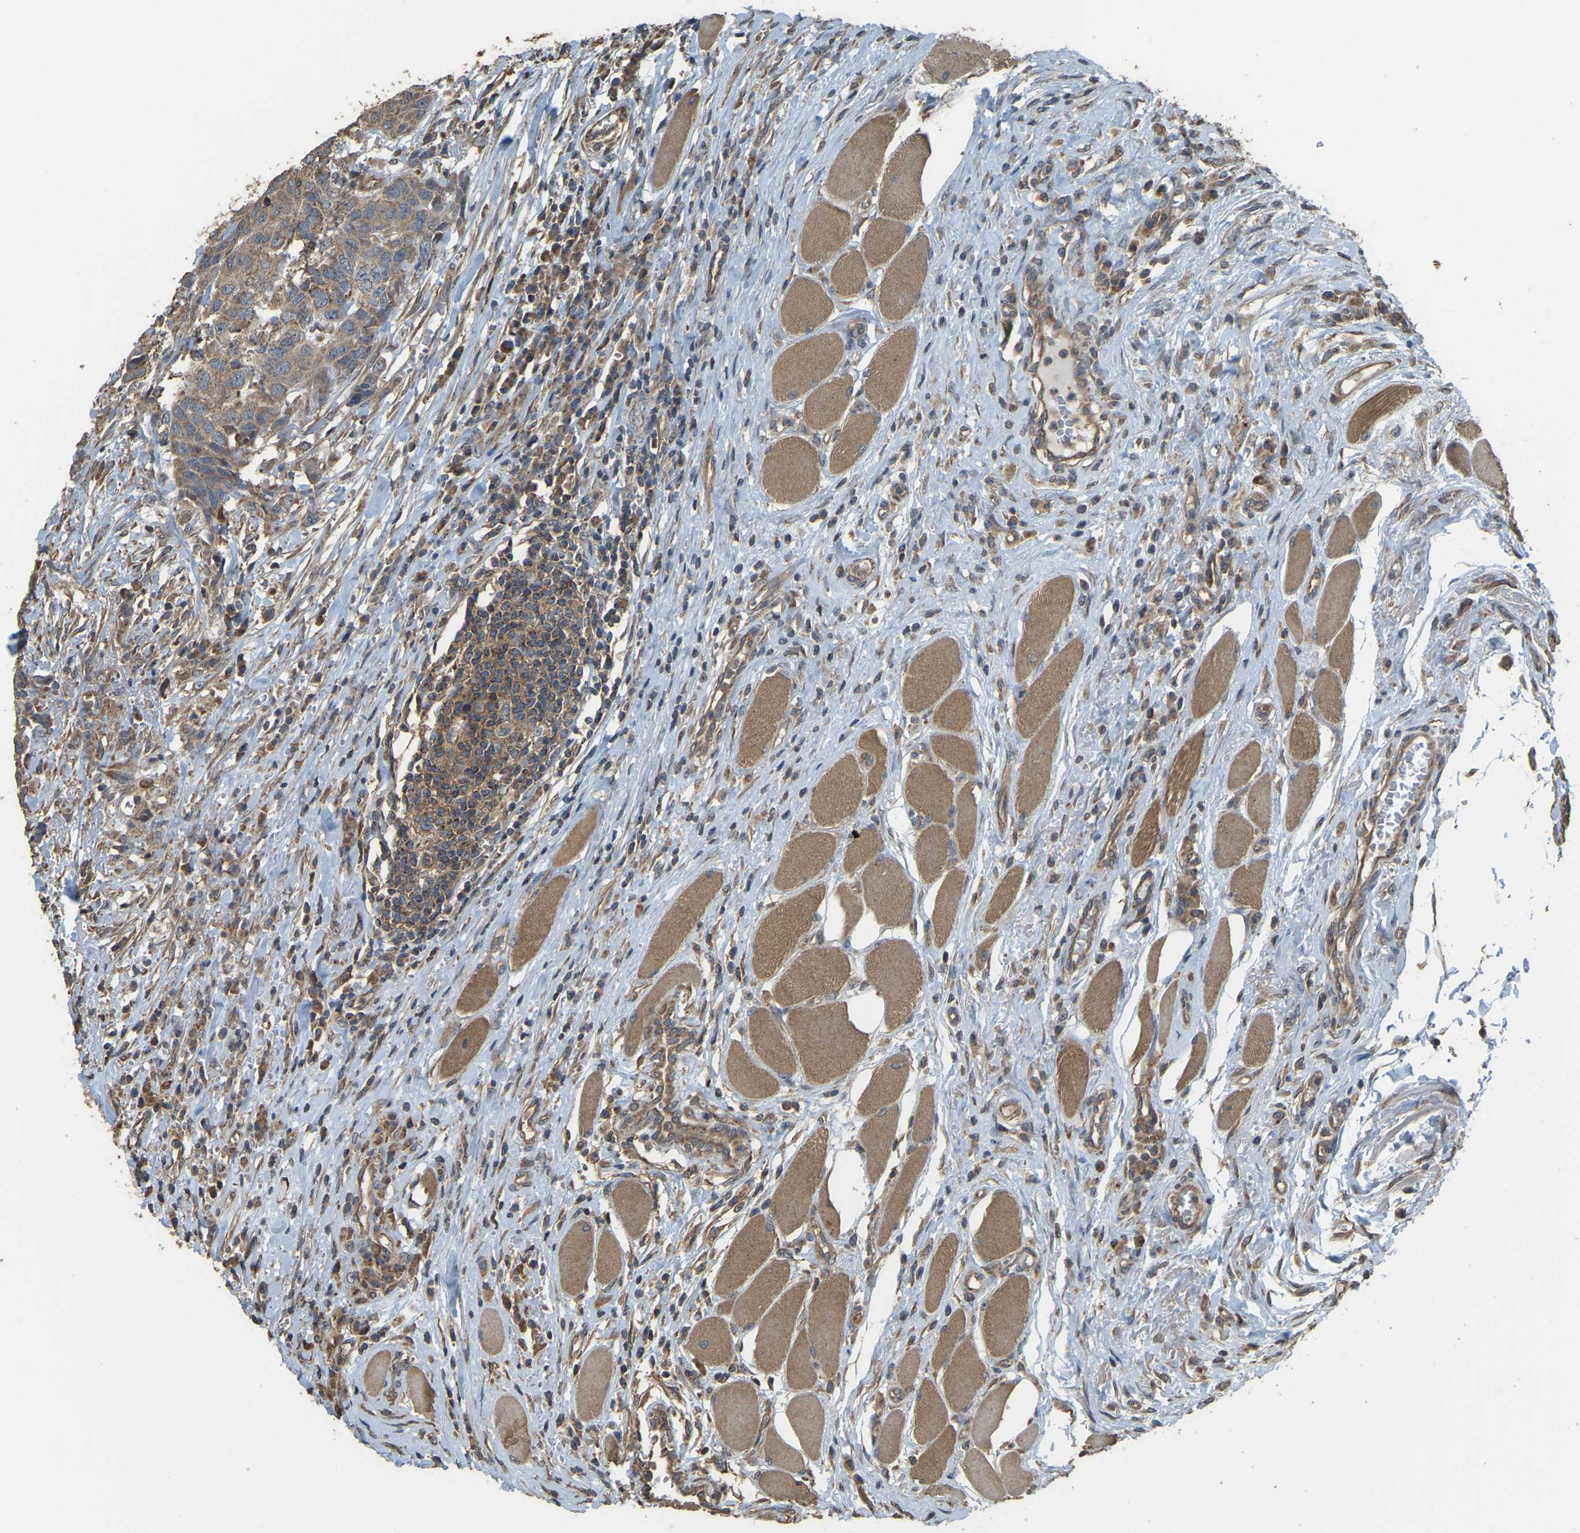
{"staining": {"intensity": "moderate", "quantity": ">75%", "location": "cytoplasmic/membranous"}, "tissue": "head and neck cancer", "cell_type": "Tumor cells", "image_type": "cancer", "snomed": [{"axis": "morphology", "description": "Squamous cell carcinoma, NOS"}, {"axis": "topography", "description": "Head-Neck"}], "caption": "IHC staining of squamous cell carcinoma (head and neck), which demonstrates medium levels of moderate cytoplasmic/membranous expression in about >75% of tumor cells indicating moderate cytoplasmic/membranous protein expression. The staining was performed using DAB (3,3'-diaminobenzidine) (brown) for protein detection and nuclei were counterstained in hematoxylin (blue).", "gene": "GNG2", "patient": {"sex": "male", "age": 66}}